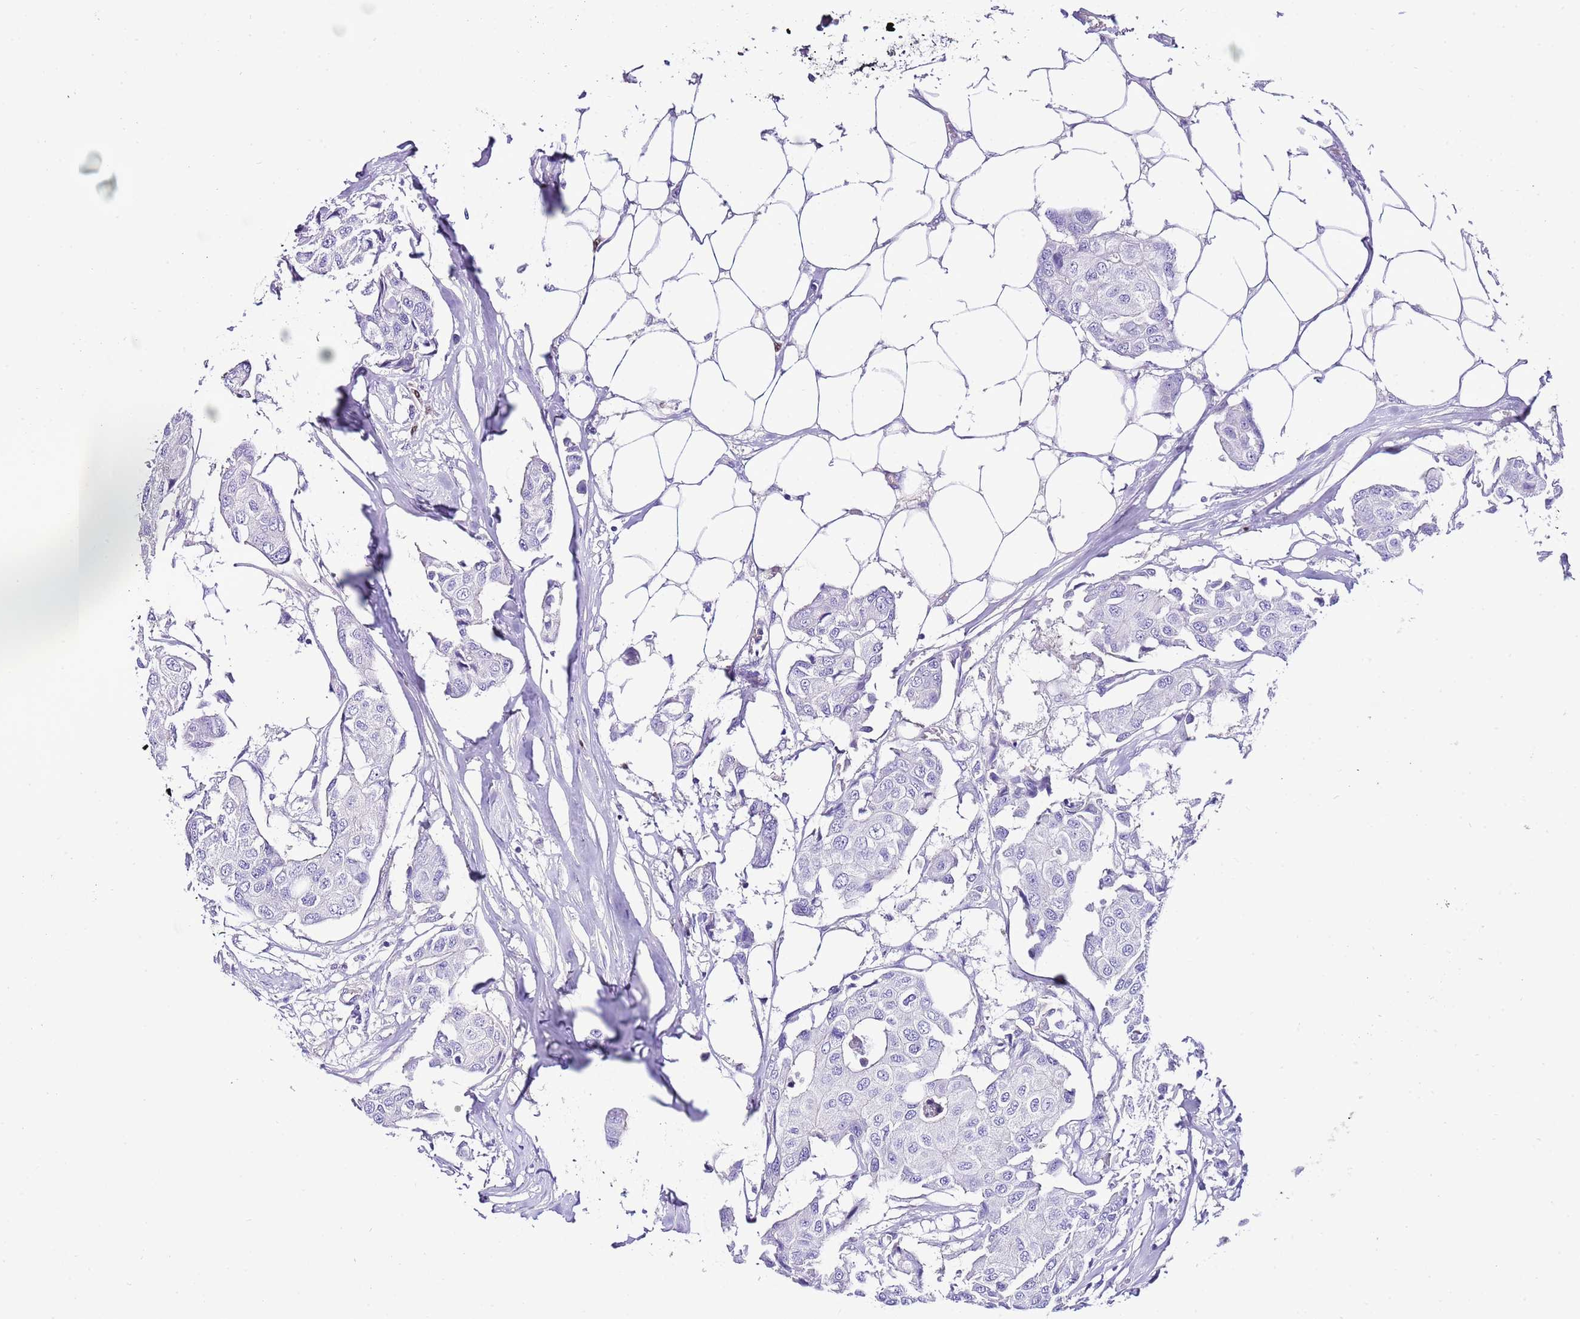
{"staining": {"intensity": "negative", "quantity": "none", "location": "none"}, "tissue": "breast cancer", "cell_type": "Tumor cells", "image_type": "cancer", "snomed": [{"axis": "morphology", "description": "Duct carcinoma"}, {"axis": "topography", "description": "Breast"}, {"axis": "topography", "description": "Lymph node"}], "caption": "Immunohistochemistry (IHC) of breast cancer (infiltrating ductal carcinoma) shows no positivity in tumor cells.", "gene": "BHLHA15", "patient": {"sex": "female", "age": 80}}